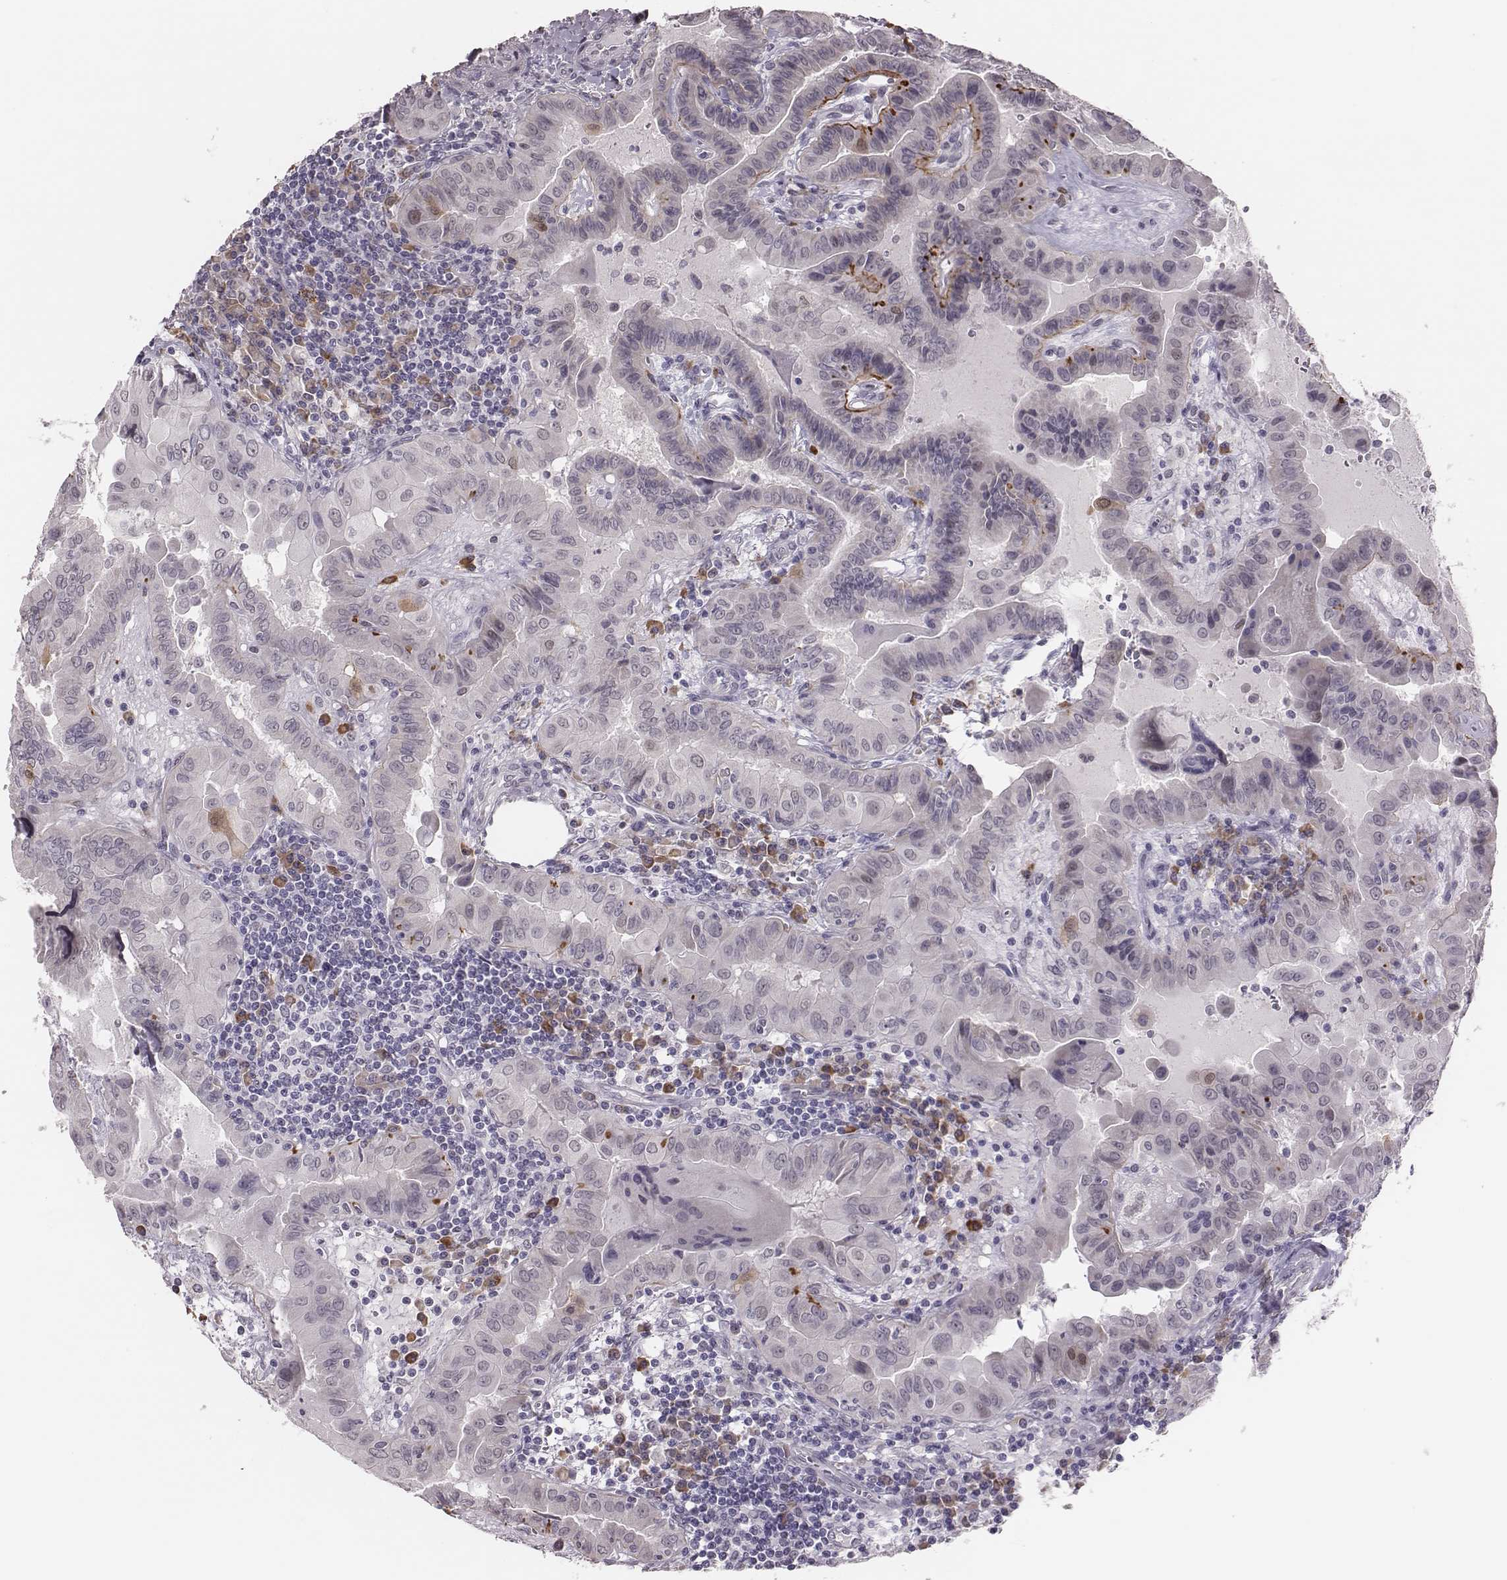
{"staining": {"intensity": "negative", "quantity": "none", "location": "none"}, "tissue": "thyroid cancer", "cell_type": "Tumor cells", "image_type": "cancer", "snomed": [{"axis": "morphology", "description": "Papillary adenocarcinoma, NOS"}, {"axis": "topography", "description": "Thyroid gland"}], "caption": "A histopathology image of human thyroid cancer (papillary adenocarcinoma) is negative for staining in tumor cells. (DAB IHC with hematoxylin counter stain).", "gene": "PBK", "patient": {"sex": "female", "age": 37}}